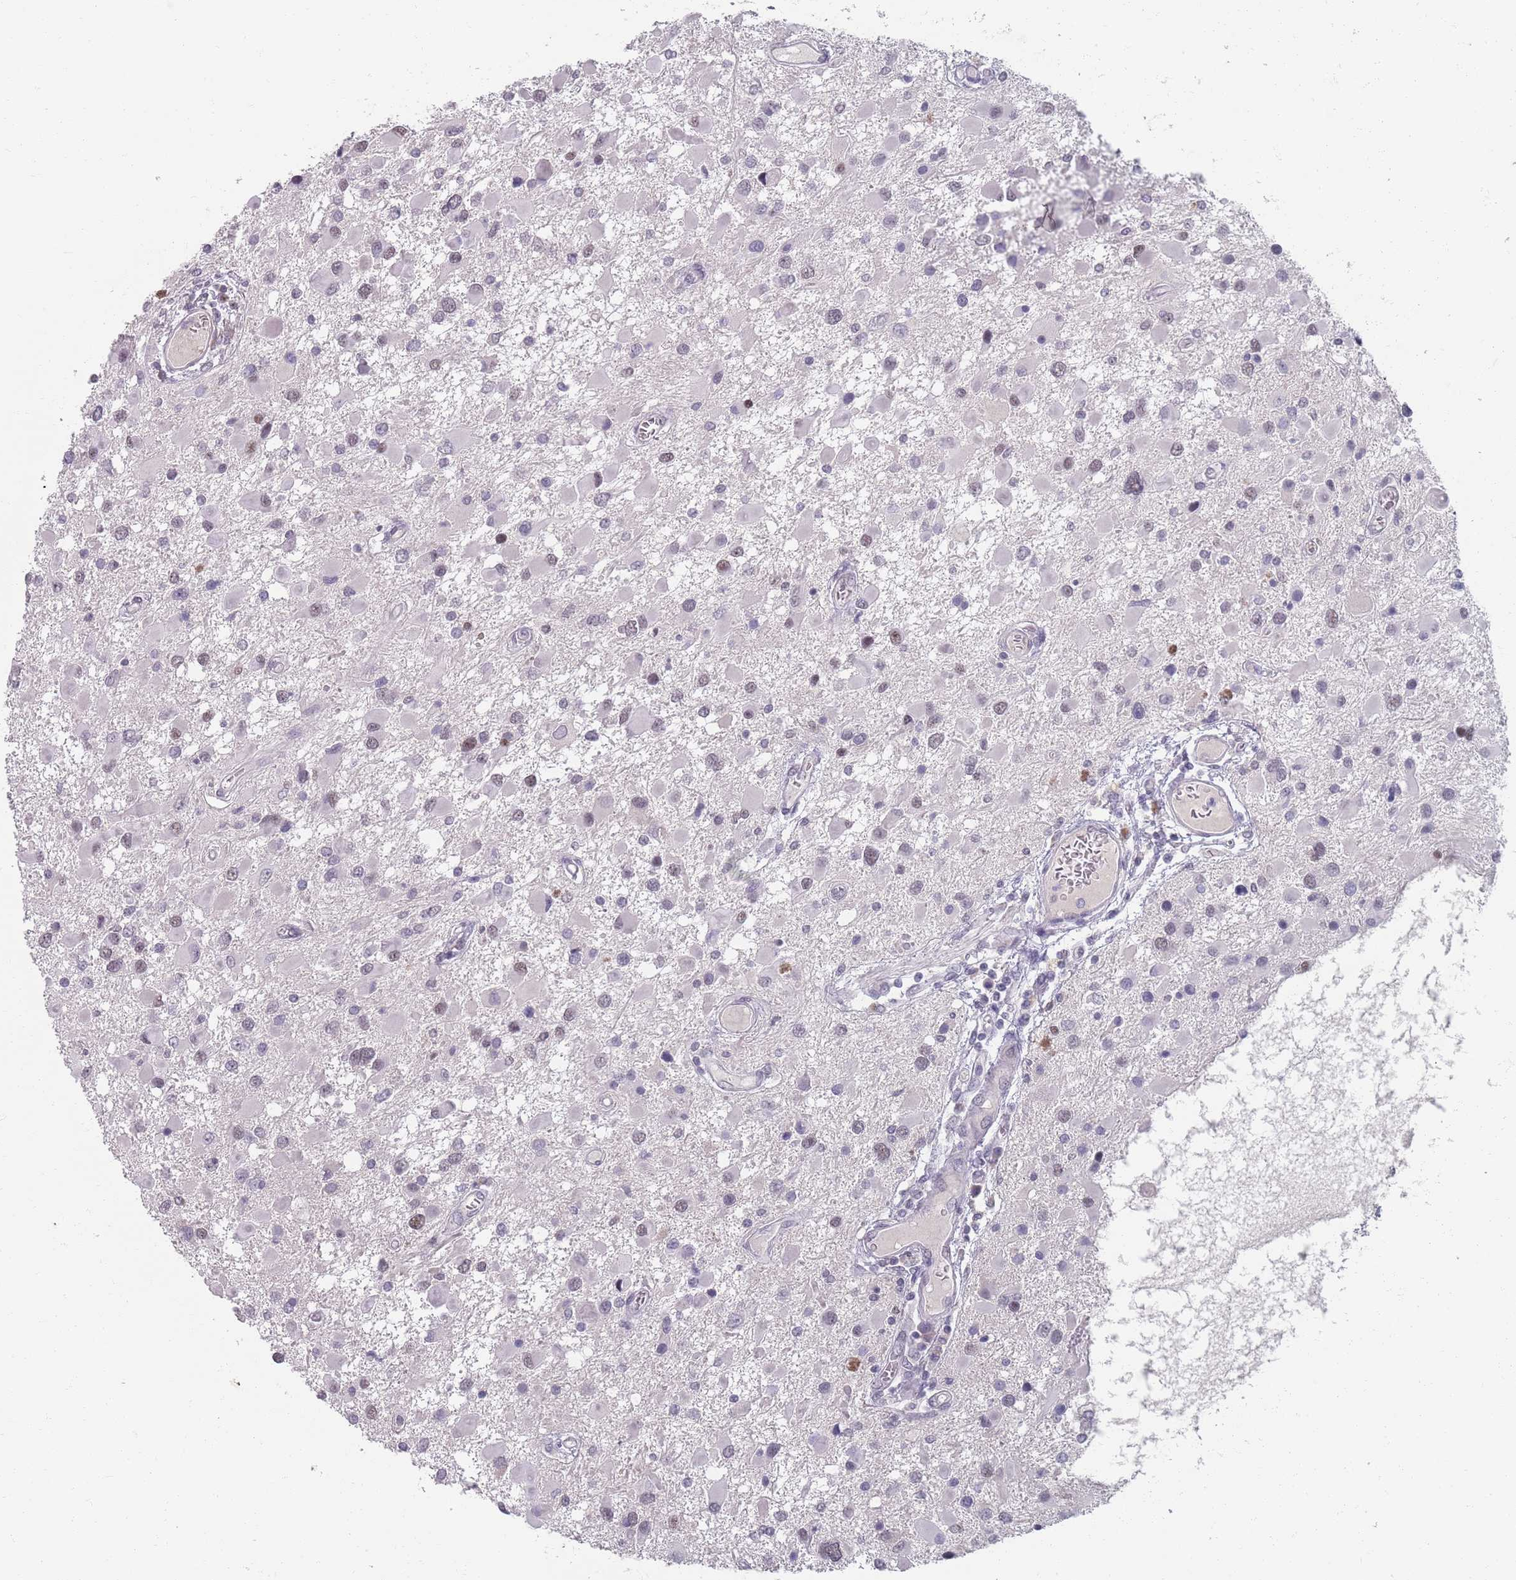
{"staining": {"intensity": "moderate", "quantity": "<25%", "location": "nuclear"}, "tissue": "glioma", "cell_type": "Tumor cells", "image_type": "cancer", "snomed": [{"axis": "morphology", "description": "Glioma, malignant, High grade"}, {"axis": "topography", "description": "Brain"}], "caption": "High-magnification brightfield microscopy of malignant high-grade glioma stained with DAB (brown) and counterstained with hematoxylin (blue). tumor cells exhibit moderate nuclear staining is identified in about<25% of cells. The staining was performed using DAB to visualize the protein expression in brown, while the nuclei were stained in blue with hematoxylin (Magnification: 20x).", "gene": "SAMD1", "patient": {"sex": "male", "age": 53}}